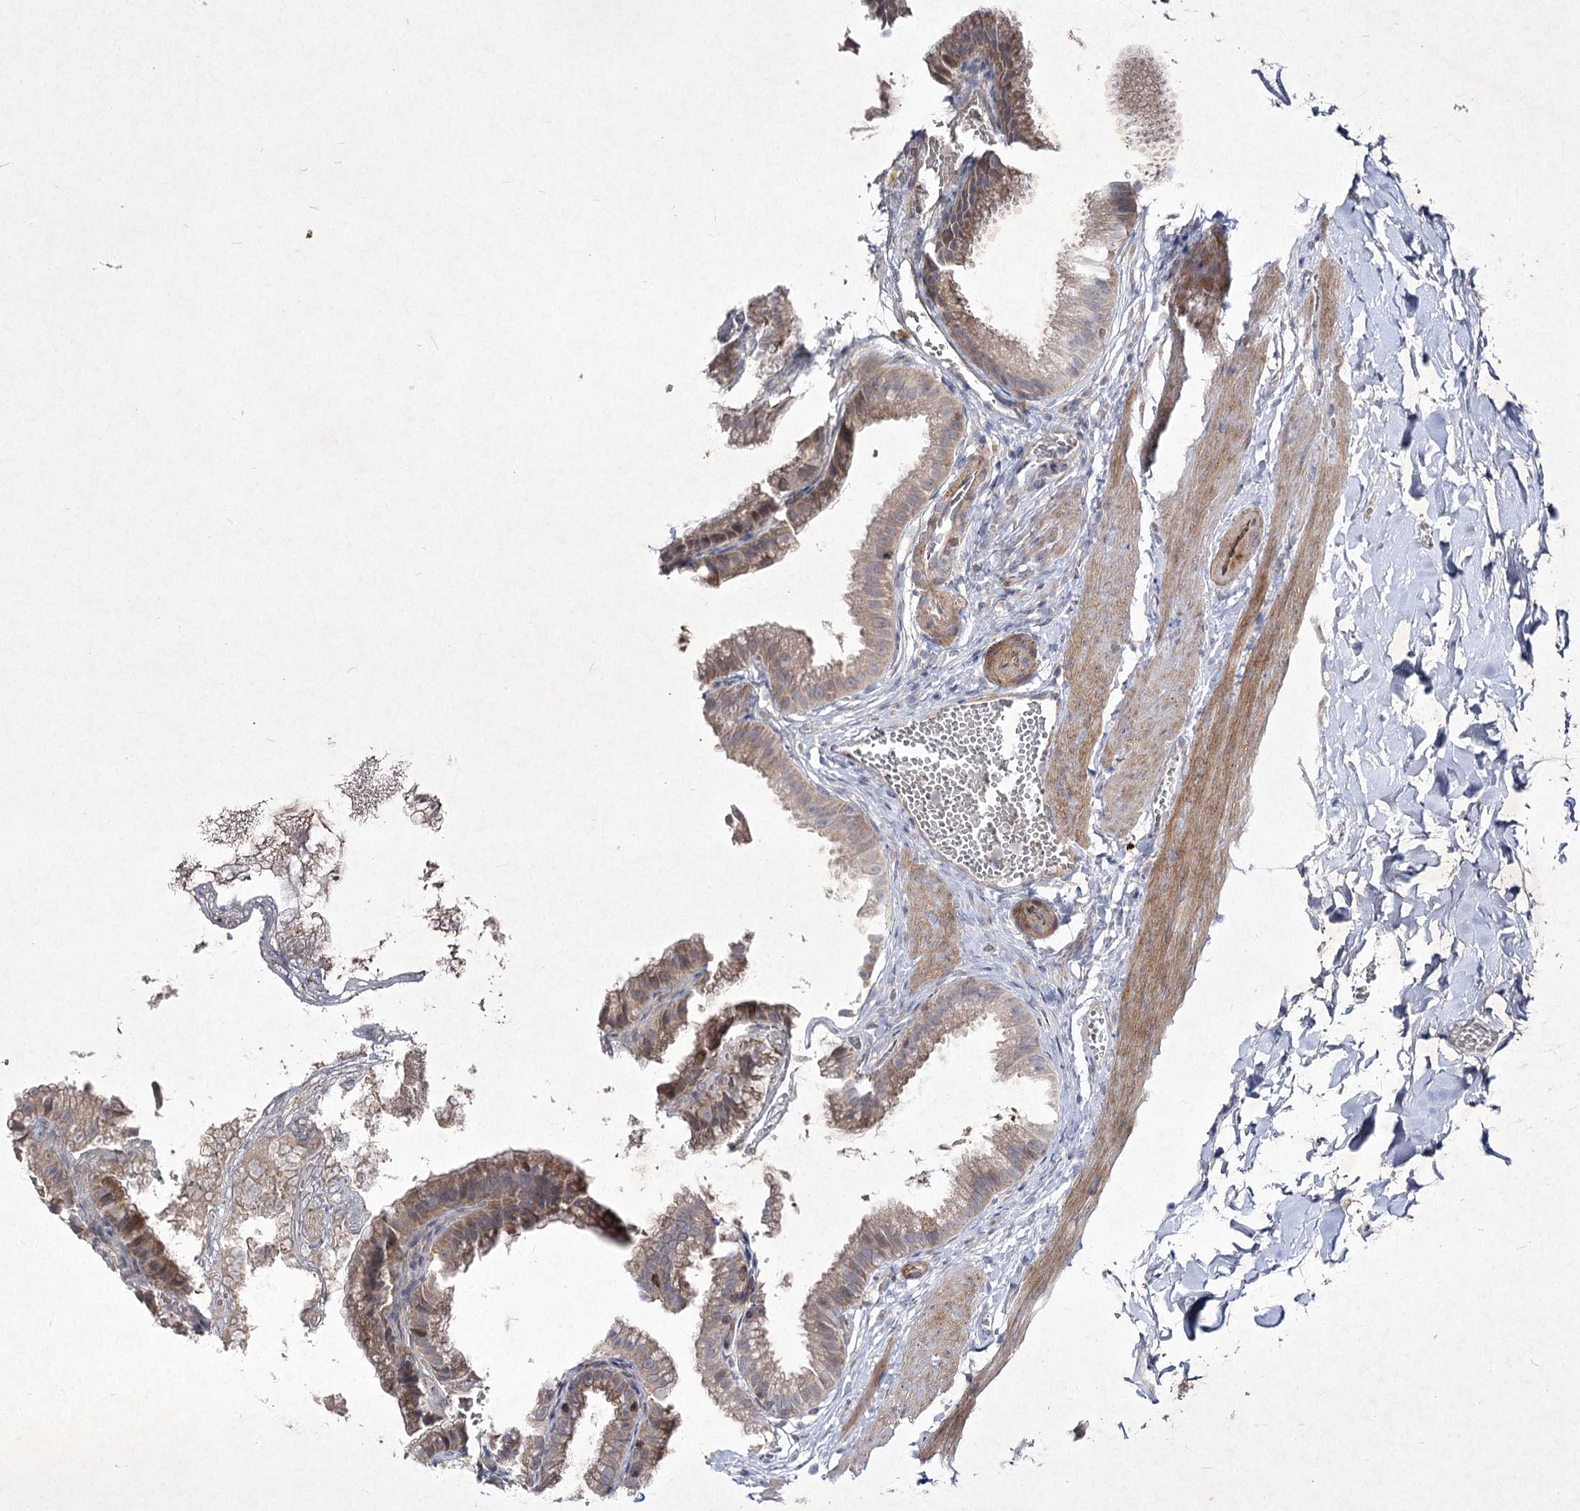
{"staining": {"intensity": "moderate", "quantity": ">75%", "location": "cytoplasmic/membranous"}, "tissue": "gallbladder", "cell_type": "Glandular cells", "image_type": "normal", "snomed": [{"axis": "morphology", "description": "Normal tissue, NOS"}, {"axis": "topography", "description": "Gallbladder"}], "caption": "DAB (3,3'-diaminobenzidine) immunohistochemical staining of normal gallbladder displays moderate cytoplasmic/membranous protein positivity in about >75% of glandular cells. The staining is performed using DAB (3,3'-diaminobenzidine) brown chromogen to label protein expression. The nuclei are counter-stained blue using hematoxylin.", "gene": "CIB2", "patient": {"sex": "male", "age": 38}}